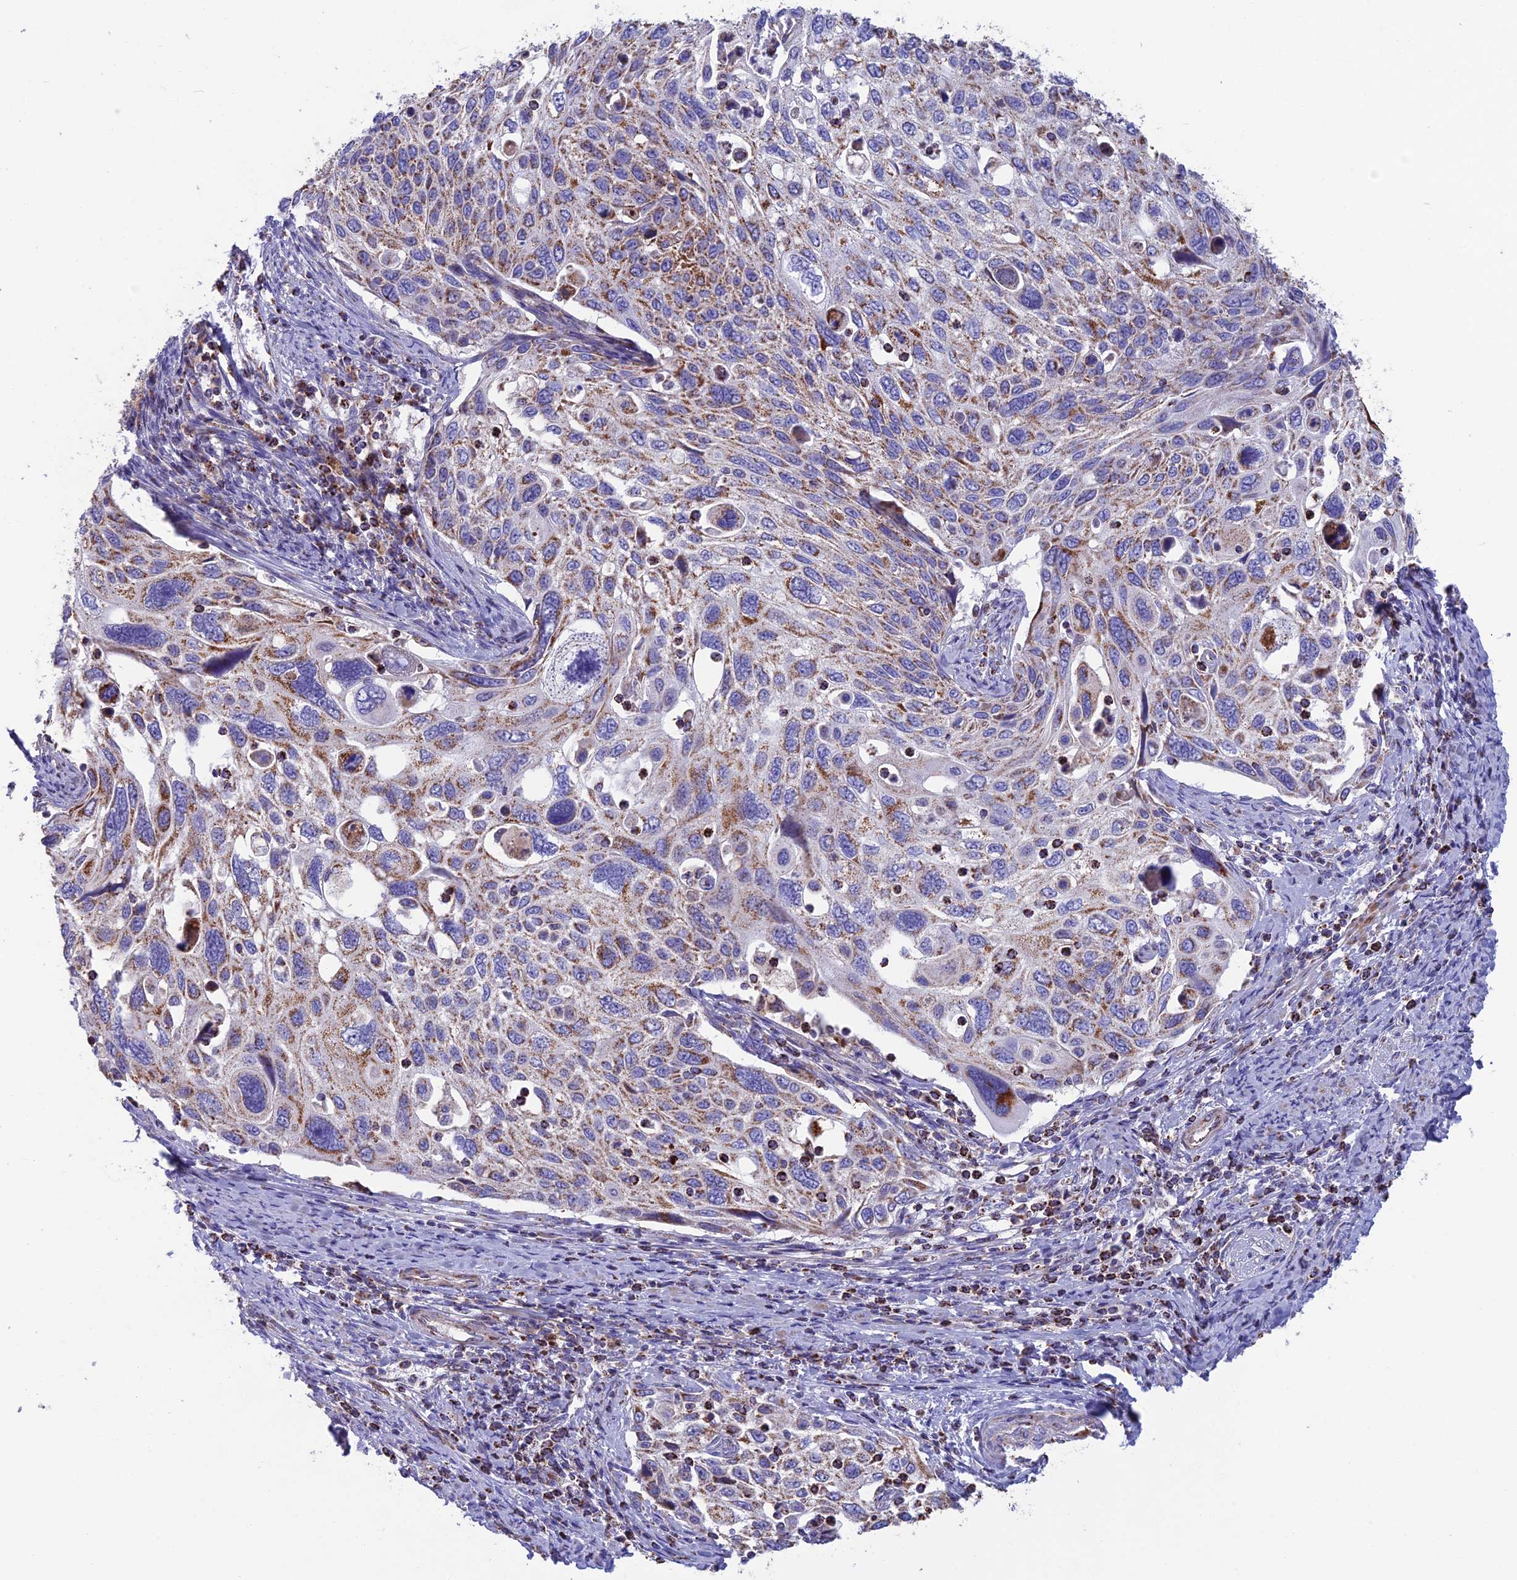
{"staining": {"intensity": "moderate", "quantity": ">75%", "location": "cytoplasmic/membranous"}, "tissue": "cervical cancer", "cell_type": "Tumor cells", "image_type": "cancer", "snomed": [{"axis": "morphology", "description": "Squamous cell carcinoma, NOS"}, {"axis": "topography", "description": "Cervix"}], "caption": "Brown immunohistochemical staining in human squamous cell carcinoma (cervical) exhibits moderate cytoplasmic/membranous expression in approximately >75% of tumor cells.", "gene": "CS", "patient": {"sex": "female", "age": 70}}